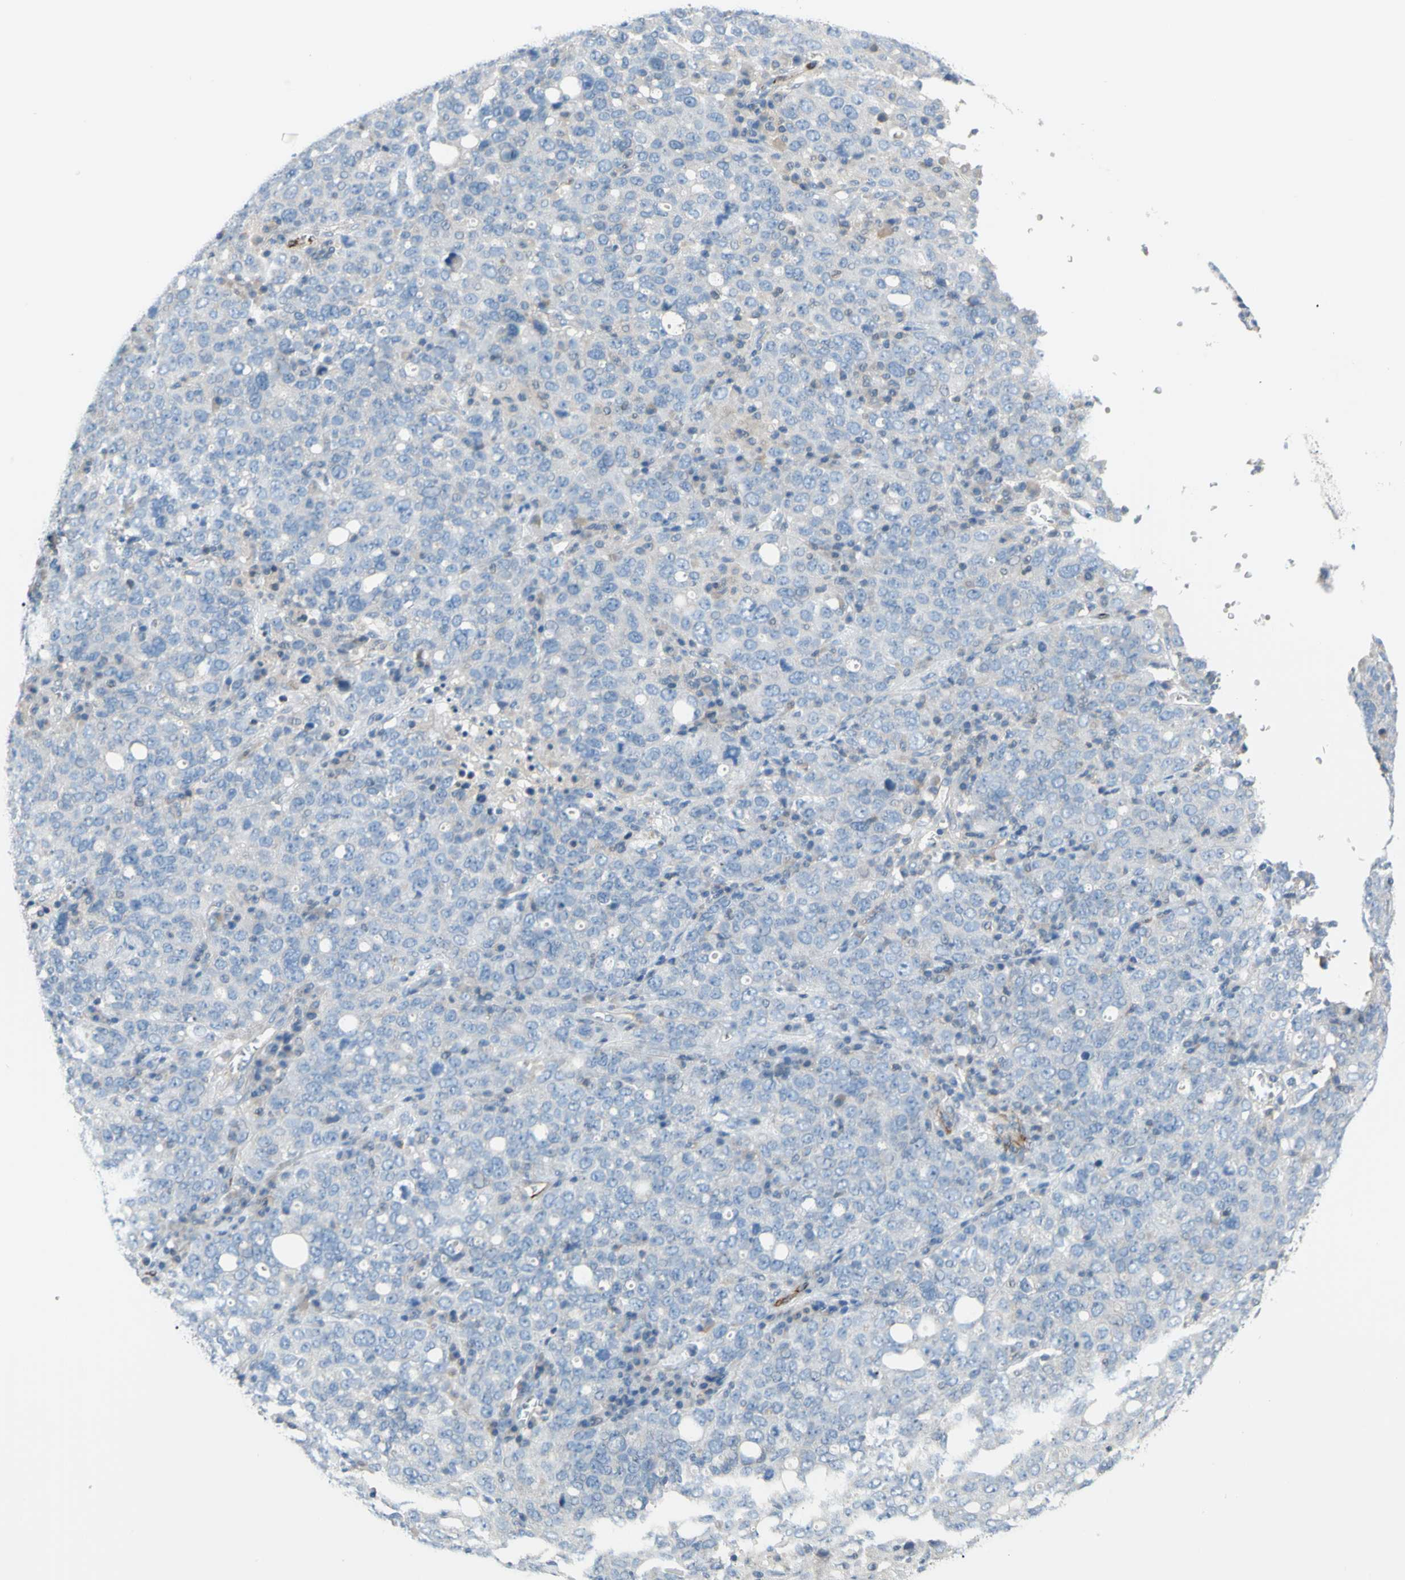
{"staining": {"intensity": "negative", "quantity": "none", "location": "none"}, "tissue": "ovarian cancer", "cell_type": "Tumor cells", "image_type": "cancer", "snomed": [{"axis": "morphology", "description": "Carcinoma, endometroid"}, {"axis": "topography", "description": "Ovary"}], "caption": "High power microscopy photomicrograph of an immunohistochemistry image of endometroid carcinoma (ovarian), revealing no significant positivity in tumor cells.", "gene": "PRRG2", "patient": {"sex": "female", "age": 62}}